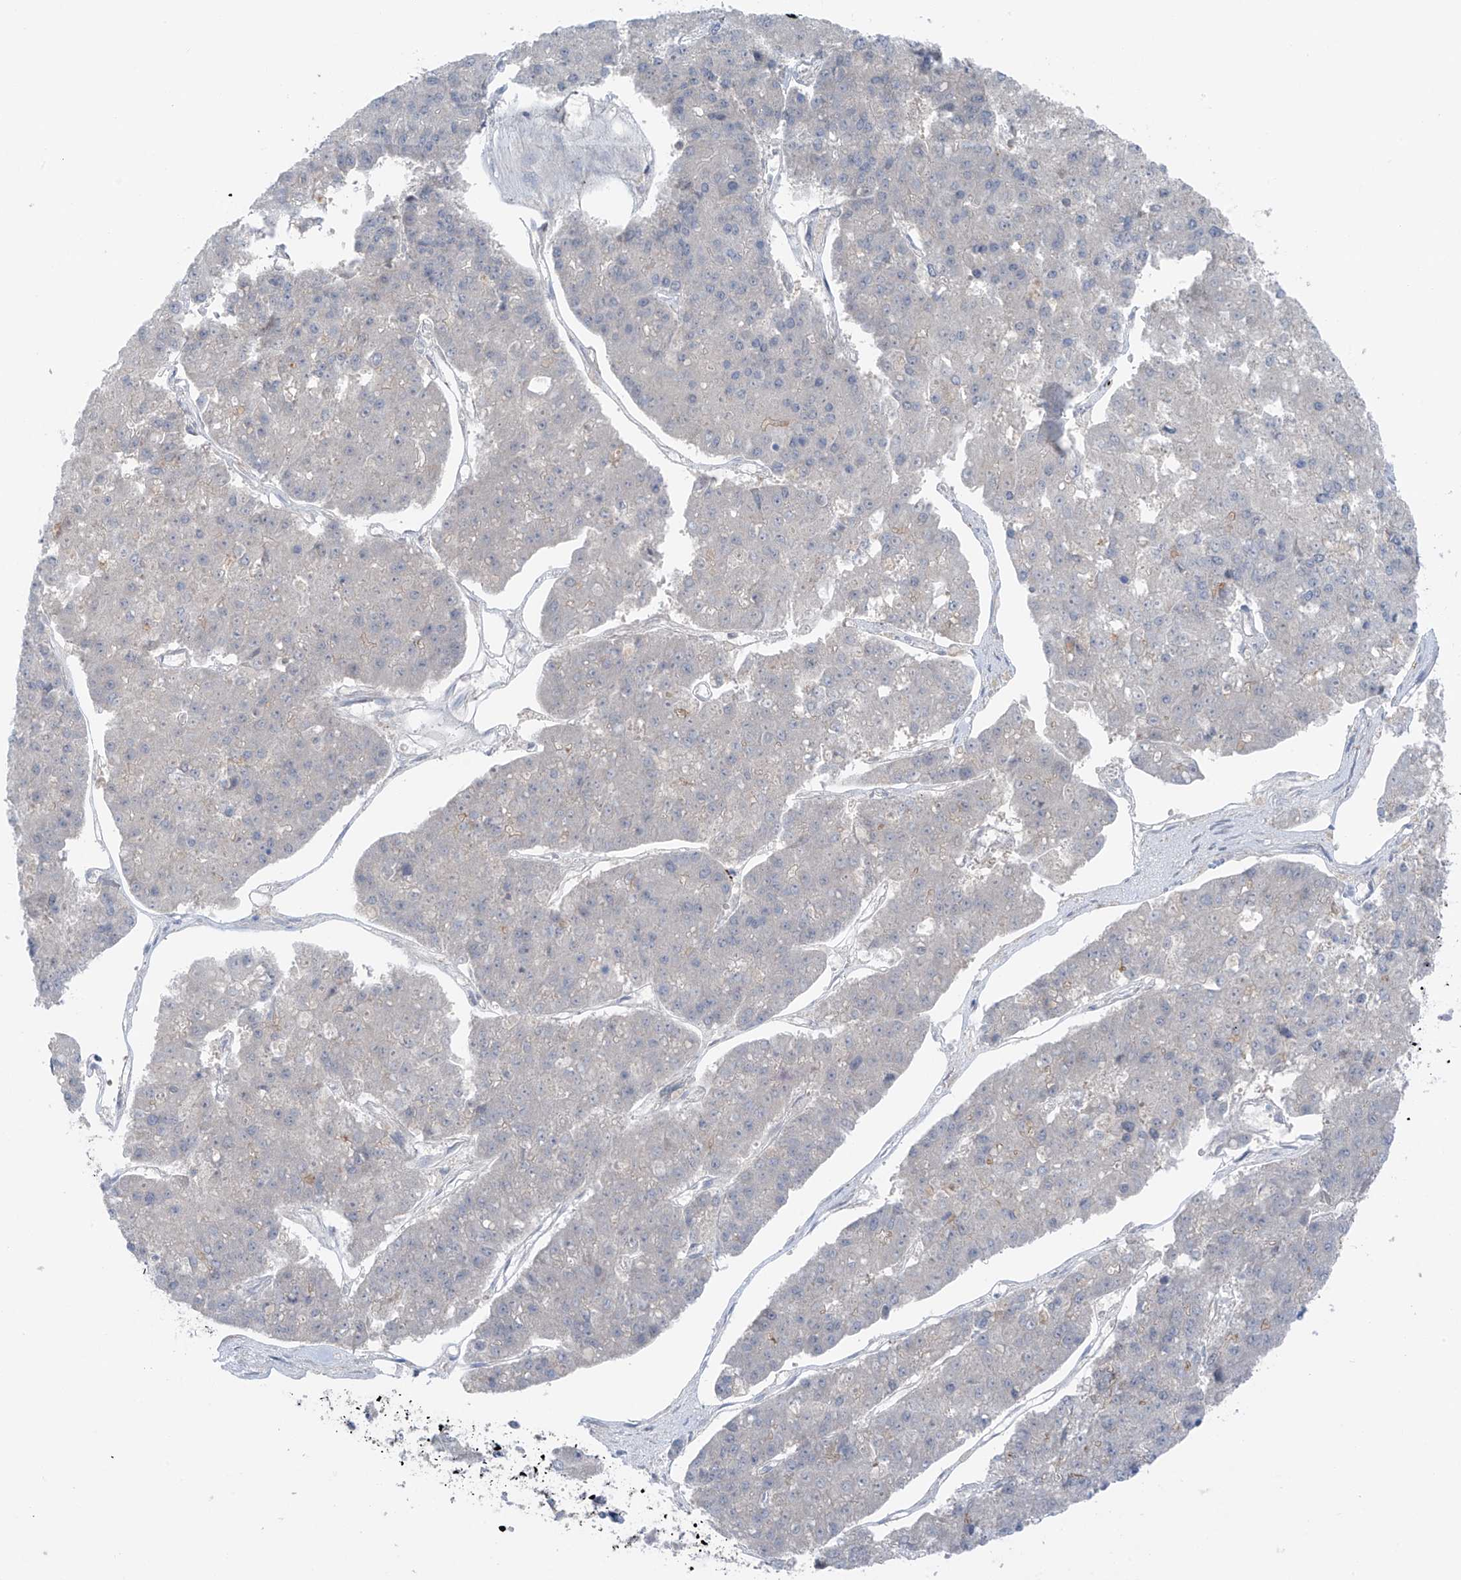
{"staining": {"intensity": "negative", "quantity": "none", "location": "none"}, "tissue": "pancreatic cancer", "cell_type": "Tumor cells", "image_type": "cancer", "snomed": [{"axis": "morphology", "description": "Adenocarcinoma, NOS"}, {"axis": "topography", "description": "Pancreas"}], "caption": "Micrograph shows no protein positivity in tumor cells of pancreatic adenocarcinoma tissue.", "gene": "ZNF793", "patient": {"sex": "male", "age": 50}}